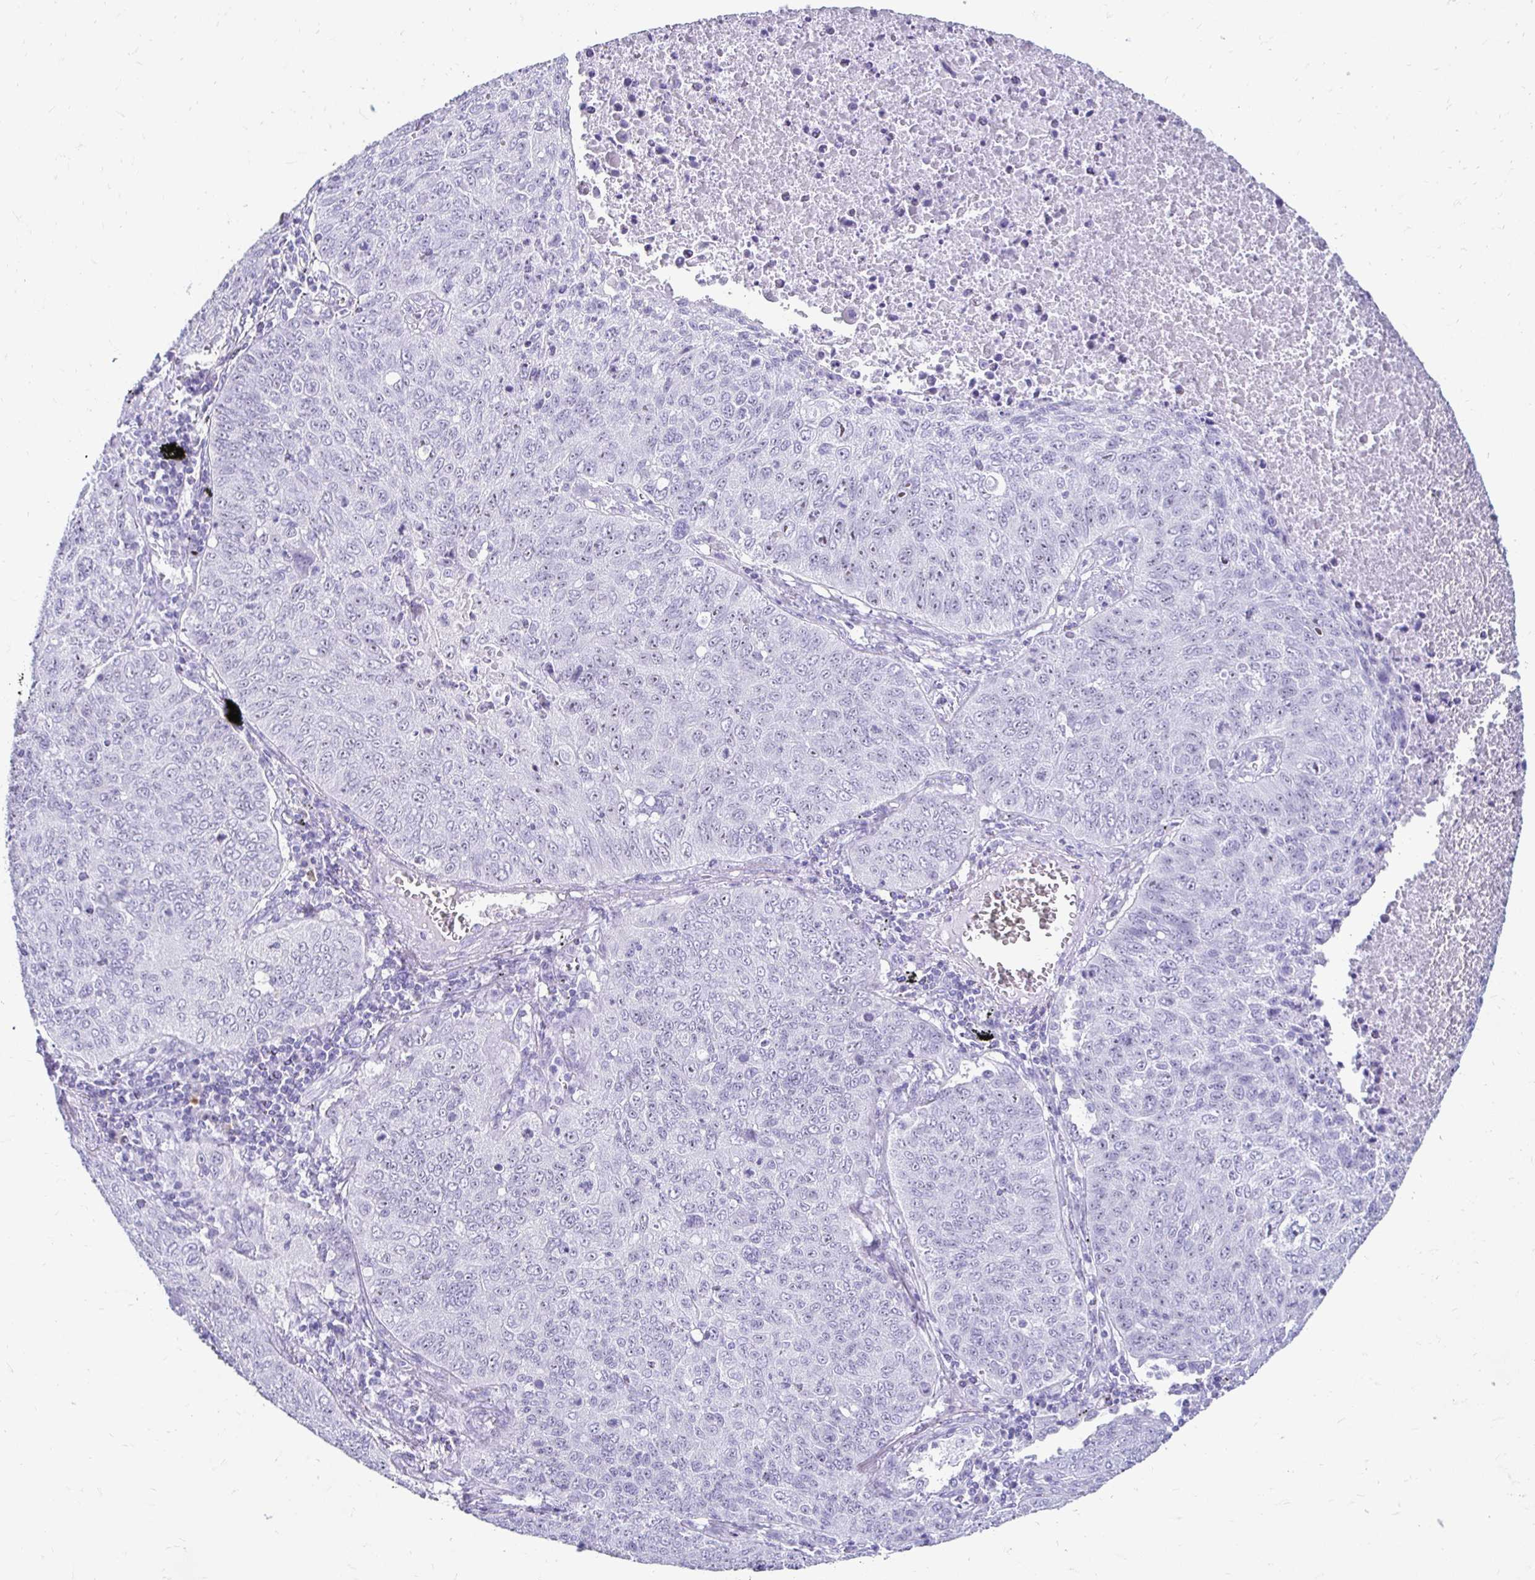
{"staining": {"intensity": "negative", "quantity": "none", "location": "none"}, "tissue": "lung cancer", "cell_type": "Tumor cells", "image_type": "cancer", "snomed": [{"axis": "morphology", "description": "Normal morphology"}, {"axis": "morphology", "description": "Aneuploidy"}, {"axis": "morphology", "description": "Squamous cell carcinoma, NOS"}, {"axis": "topography", "description": "Lymph node"}, {"axis": "topography", "description": "Lung"}], "caption": "There is no significant staining in tumor cells of lung squamous cell carcinoma. The staining was performed using DAB (3,3'-diaminobenzidine) to visualize the protein expression in brown, while the nuclei were stained in blue with hematoxylin (Magnification: 20x).", "gene": "CST6", "patient": {"sex": "female", "age": 76}}